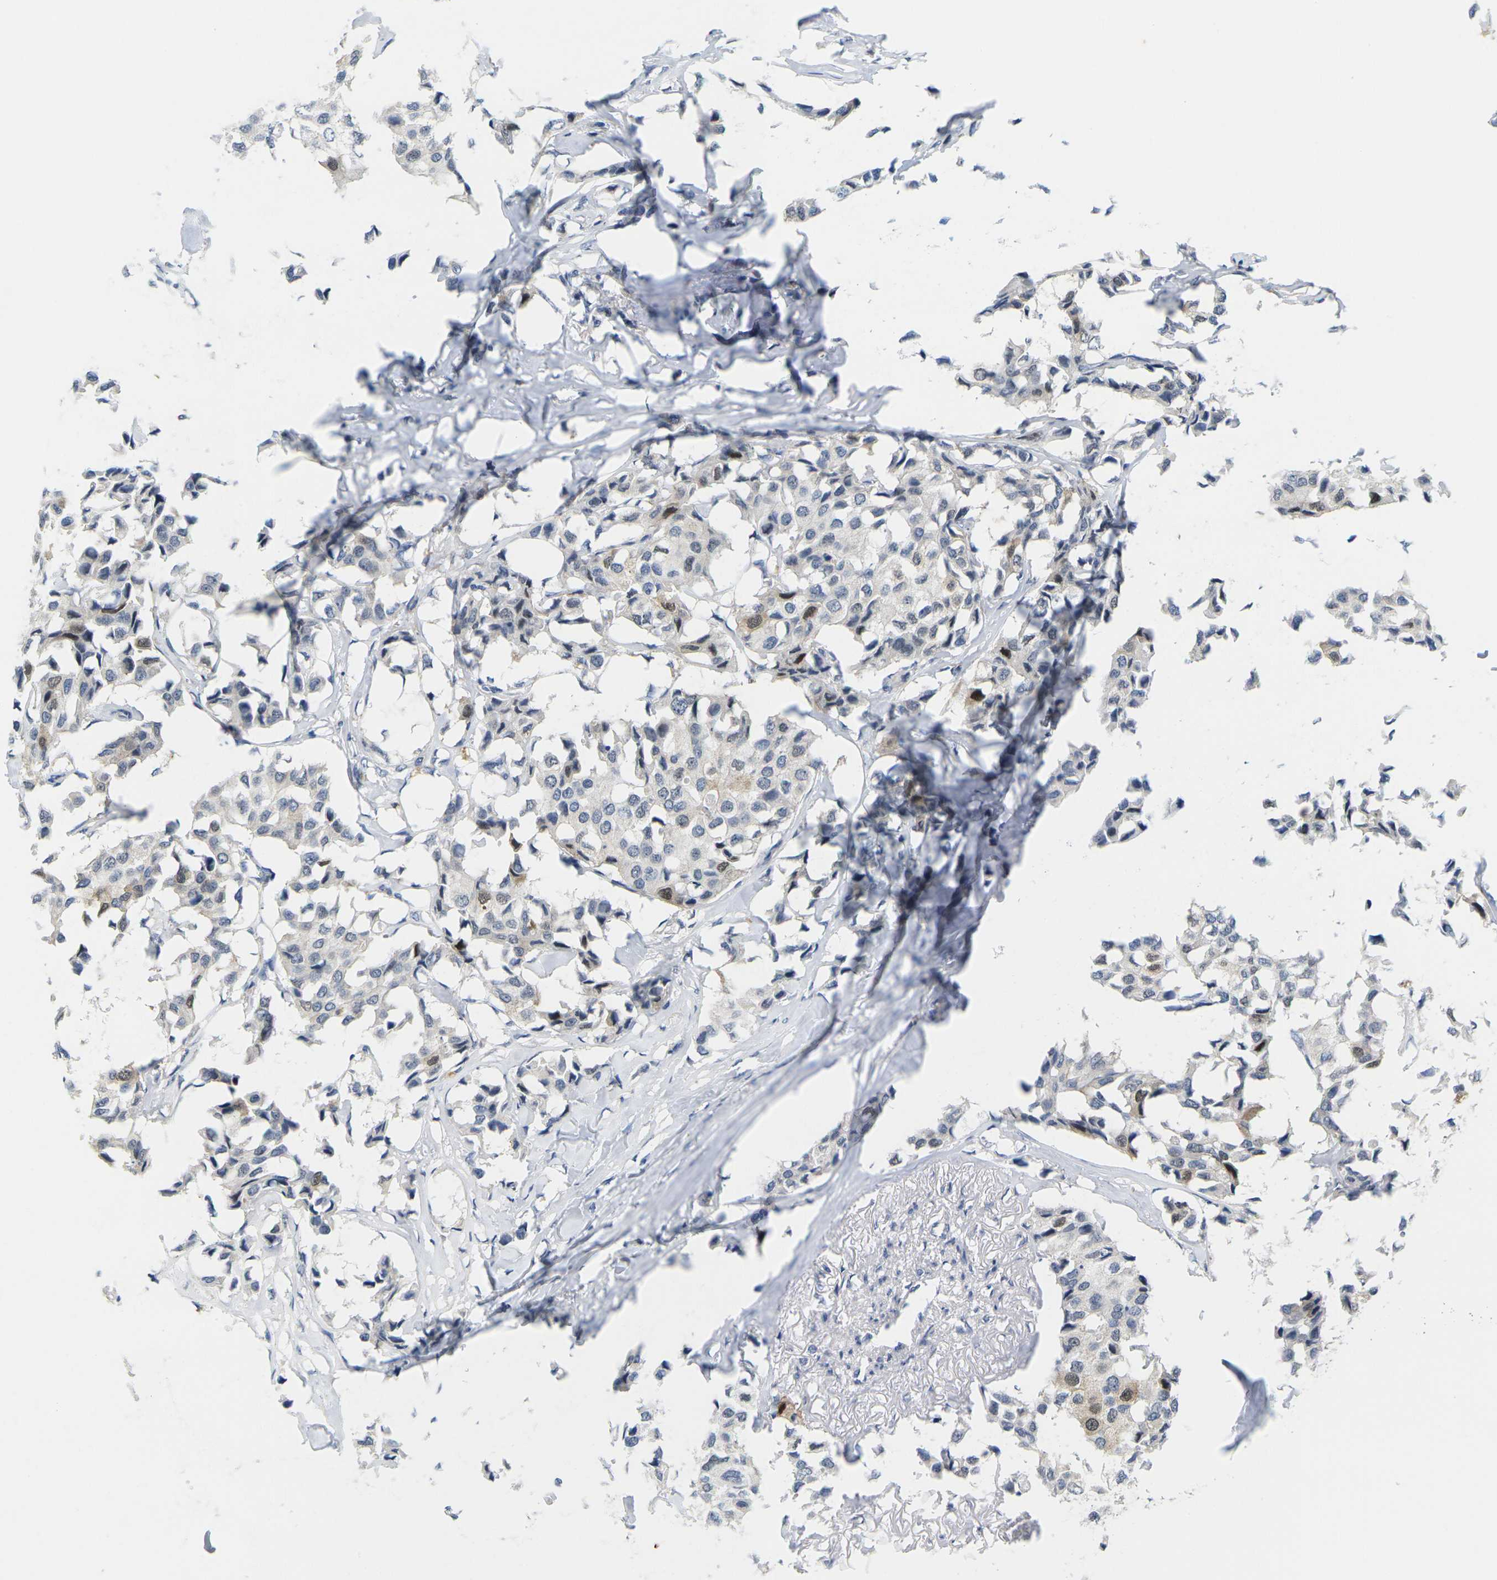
{"staining": {"intensity": "moderate", "quantity": "<25%", "location": "nuclear"}, "tissue": "breast cancer", "cell_type": "Tumor cells", "image_type": "cancer", "snomed": [{"axis": "morphology", "description": "Duct carcinoma"}, {"axis": "topography", "description": "Breast"}], "caption": "This is a micrograph of IHC staining of breast cancer, which shows moderate positivity in the nuclear of tumor cells.", "gene": "CDK2", "patient": {"sex": "female", "age": 80}}